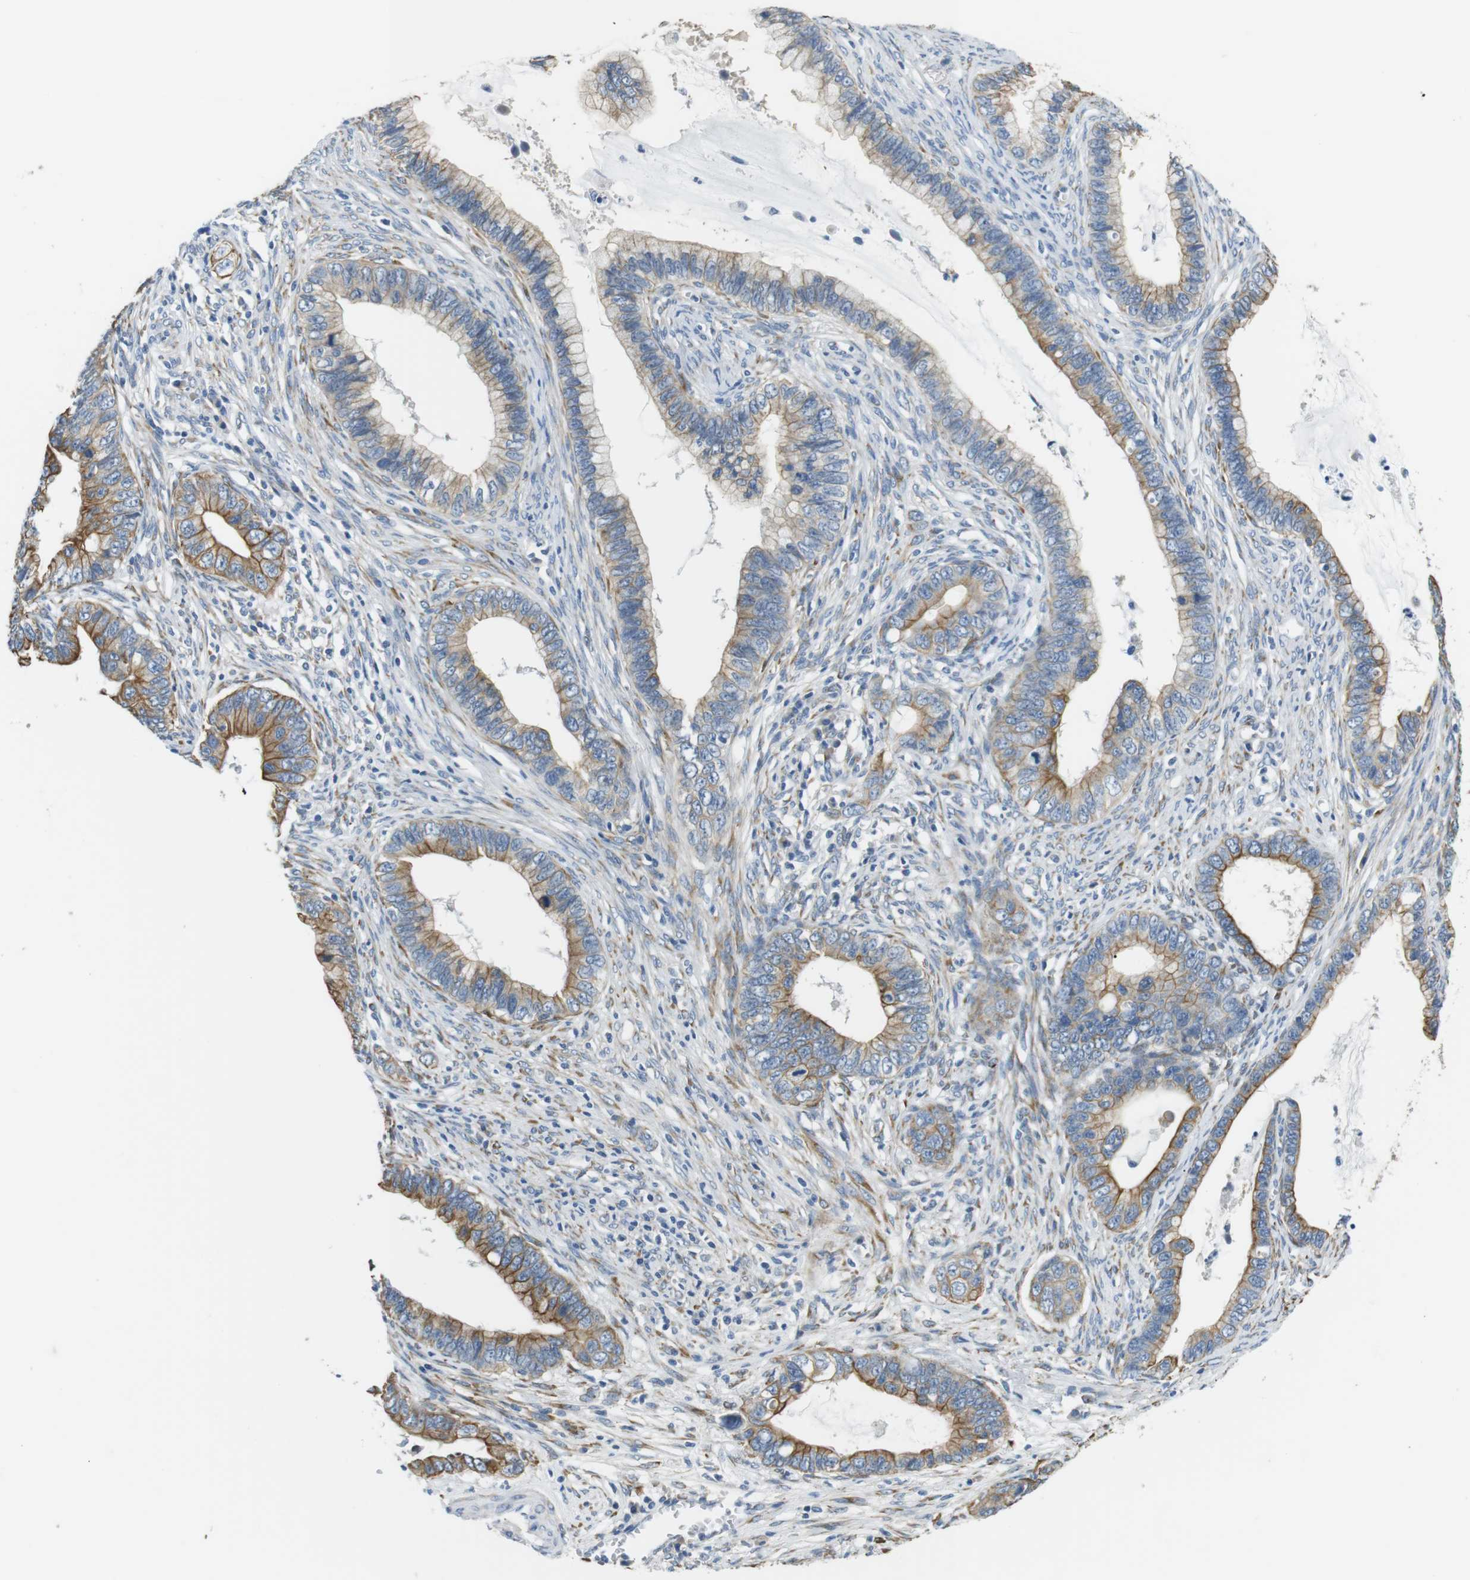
{"staining": {"intensity": "moderate", "quantity": "25%-75%", "location": "cytoplasmic/membranous"}, "tissue": "cervical cancer", "cell_type": "Tumor cells", "image_type": "cancer", "snomed": [{"axis": "morphology", "description": "Adenocarcinoma, NOS"}, {"axis": "topography", "description": "Cervix"}], "caption": "A photomicrograph showing moderate cytoplasmic/membranous positivity in about 25%-75% of tumor cells in cervical cancer (adenocarcinoma), as visualized by brown immunohistochemical staining.", "gene": "UNC5CL", "patient": {"sex": "female", "age": 44}}